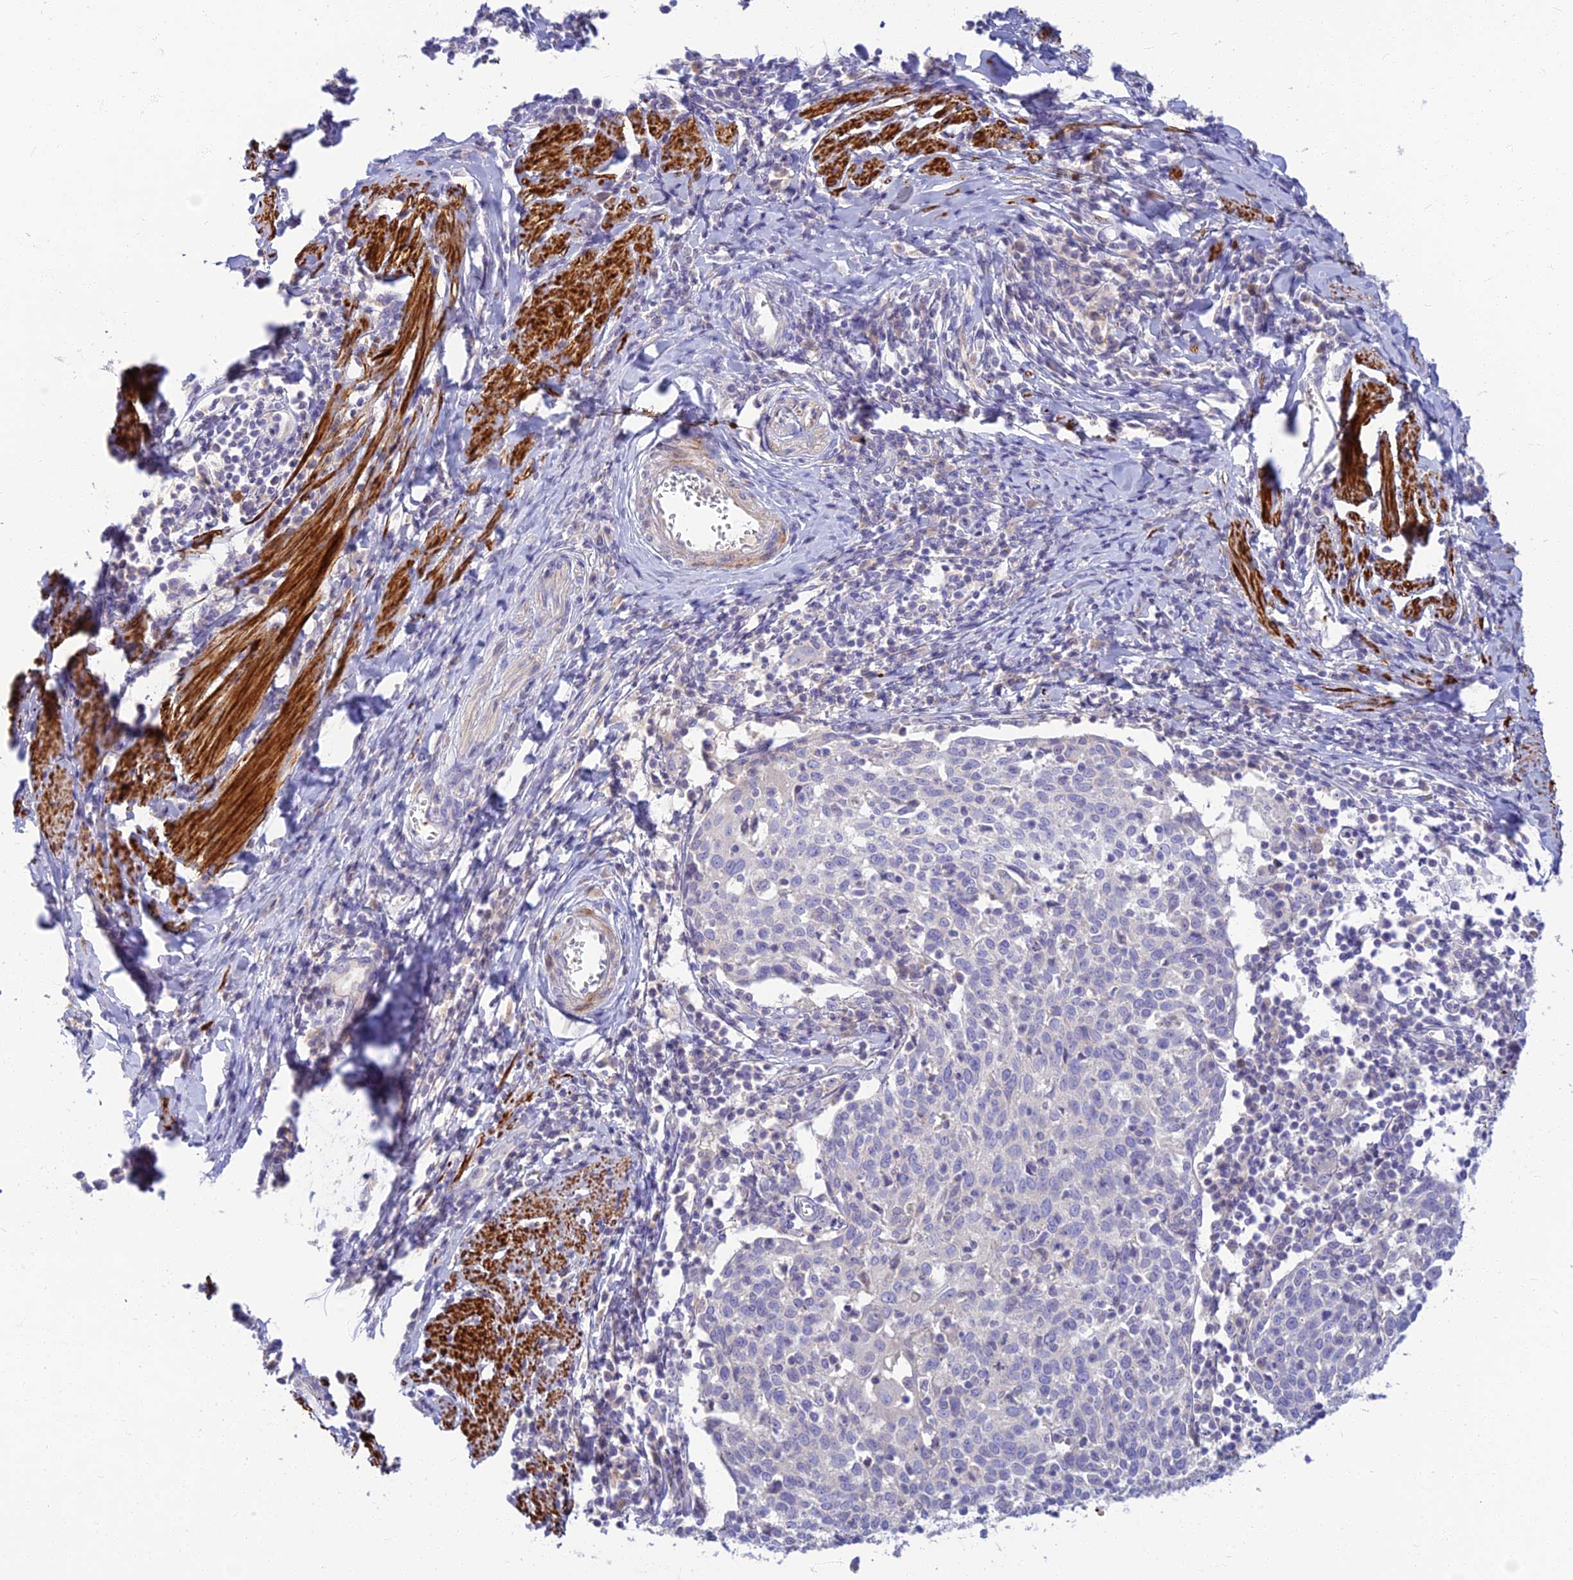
{"staining": {"intensity": "negative", "quantity": "none", "location": "none"}, "tissue": "cervical cancer", "cell_type": "Tumor cells", "image_type": "cancer", "snomed": [{"axis": "morphology", "description": "Squamous cell carcinoma, NOS"}, {"axis": "topography", "description": "Cervix"}], "caption": "Tumor cells show no significant protein positivity in cervical cancer.", "gene": "CLIP4", "patient": {"sex": "female", "age": 52}}